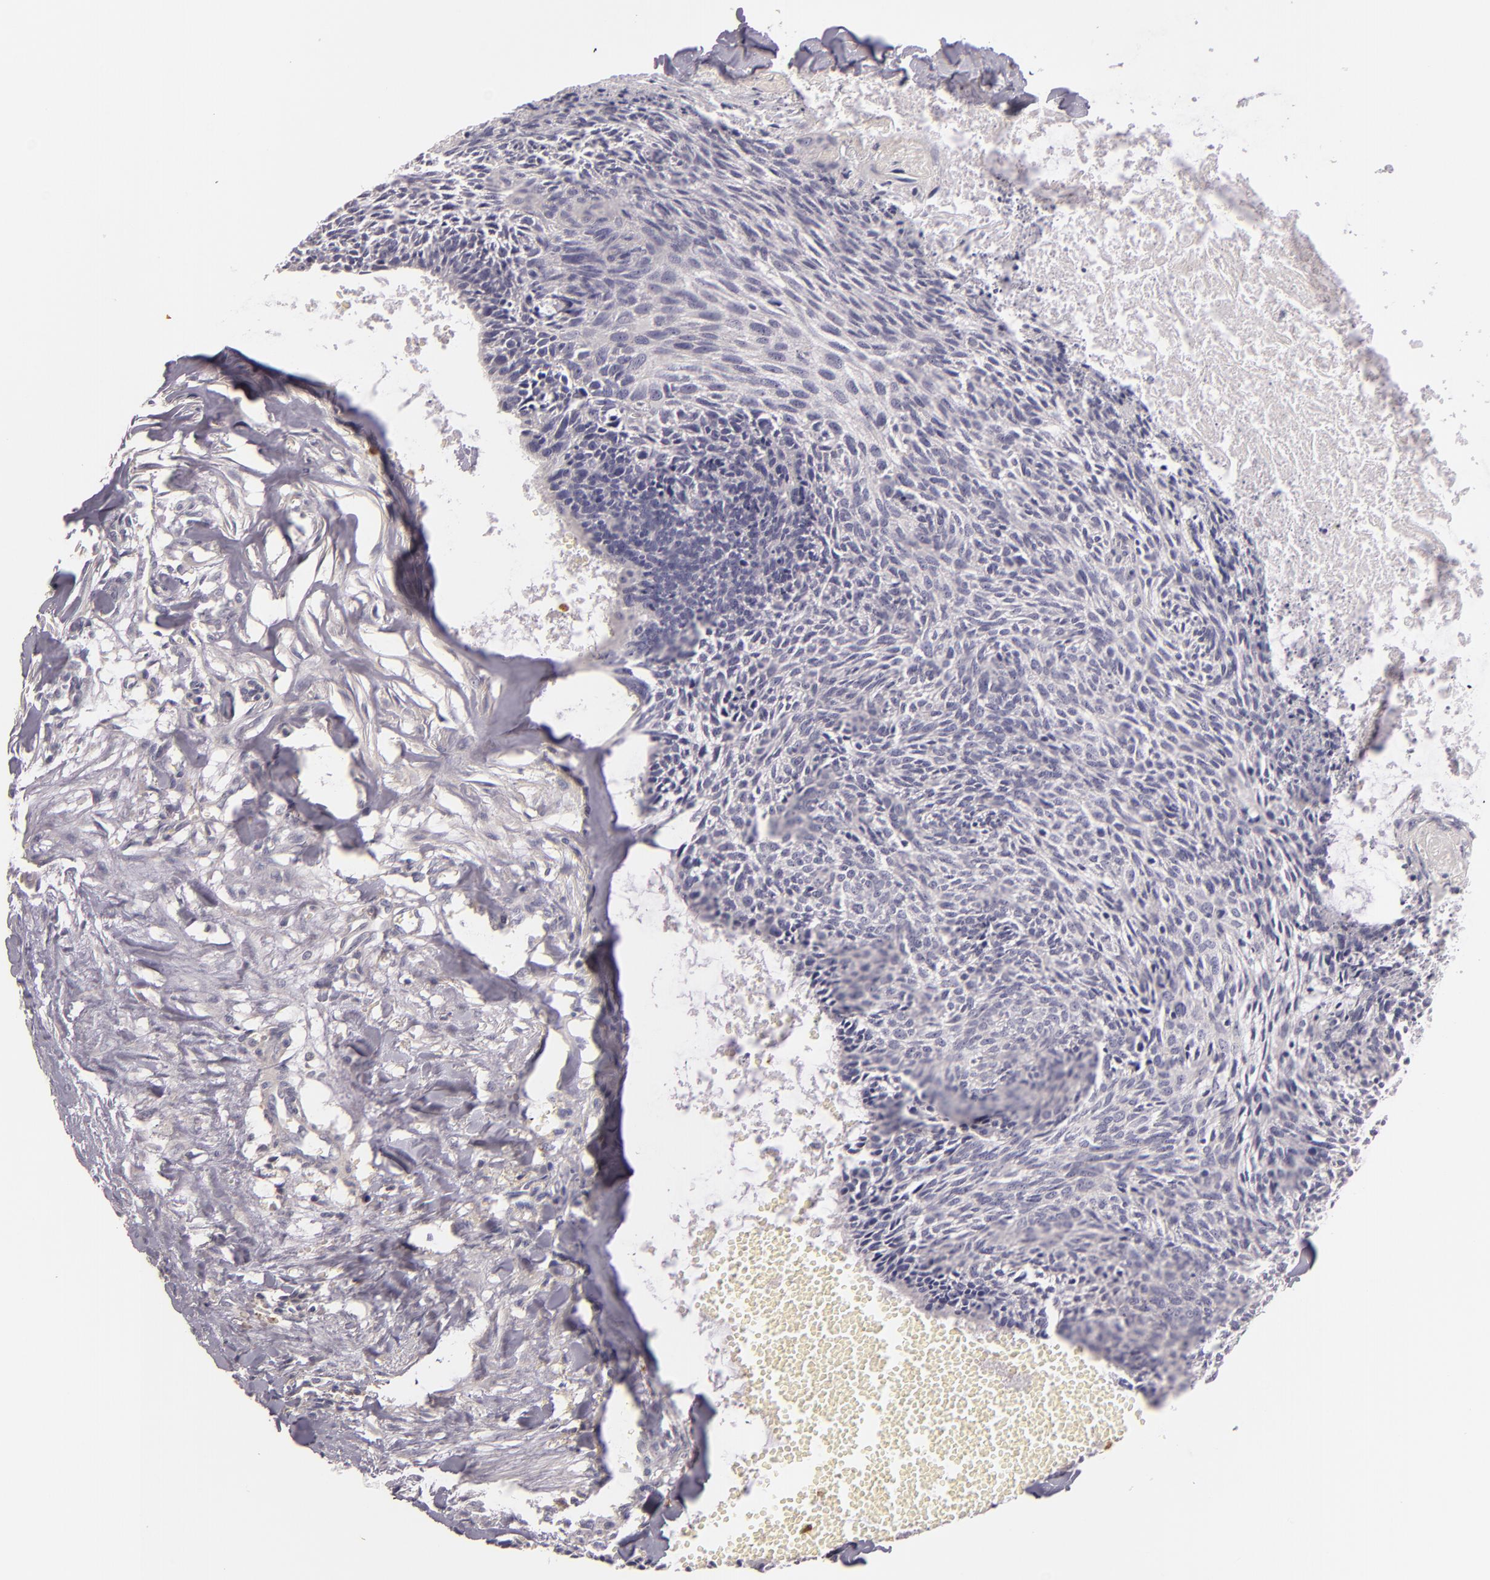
{"staining": {"intensity": "negative", "quantity": "none", "location": "none"}, "tissue": "head and neck cancer", "cell_type": "Tumor cells", "image_type": "cancer", "snomed": [{"axis": "morphology", "description": "Squamous cell carcinoma, NOS"}, {"axis": "topography", "description": "Salivary gland"}, {"axis": "topography", "description": "Head-Neck"}], "caption": "A high-resolution histopathology image shows IHC staining of head and neck cancer, which displays no significant expression in tumor cells.", "gene": "TLR8", "patient": {"sex": "male", "age": 70}}